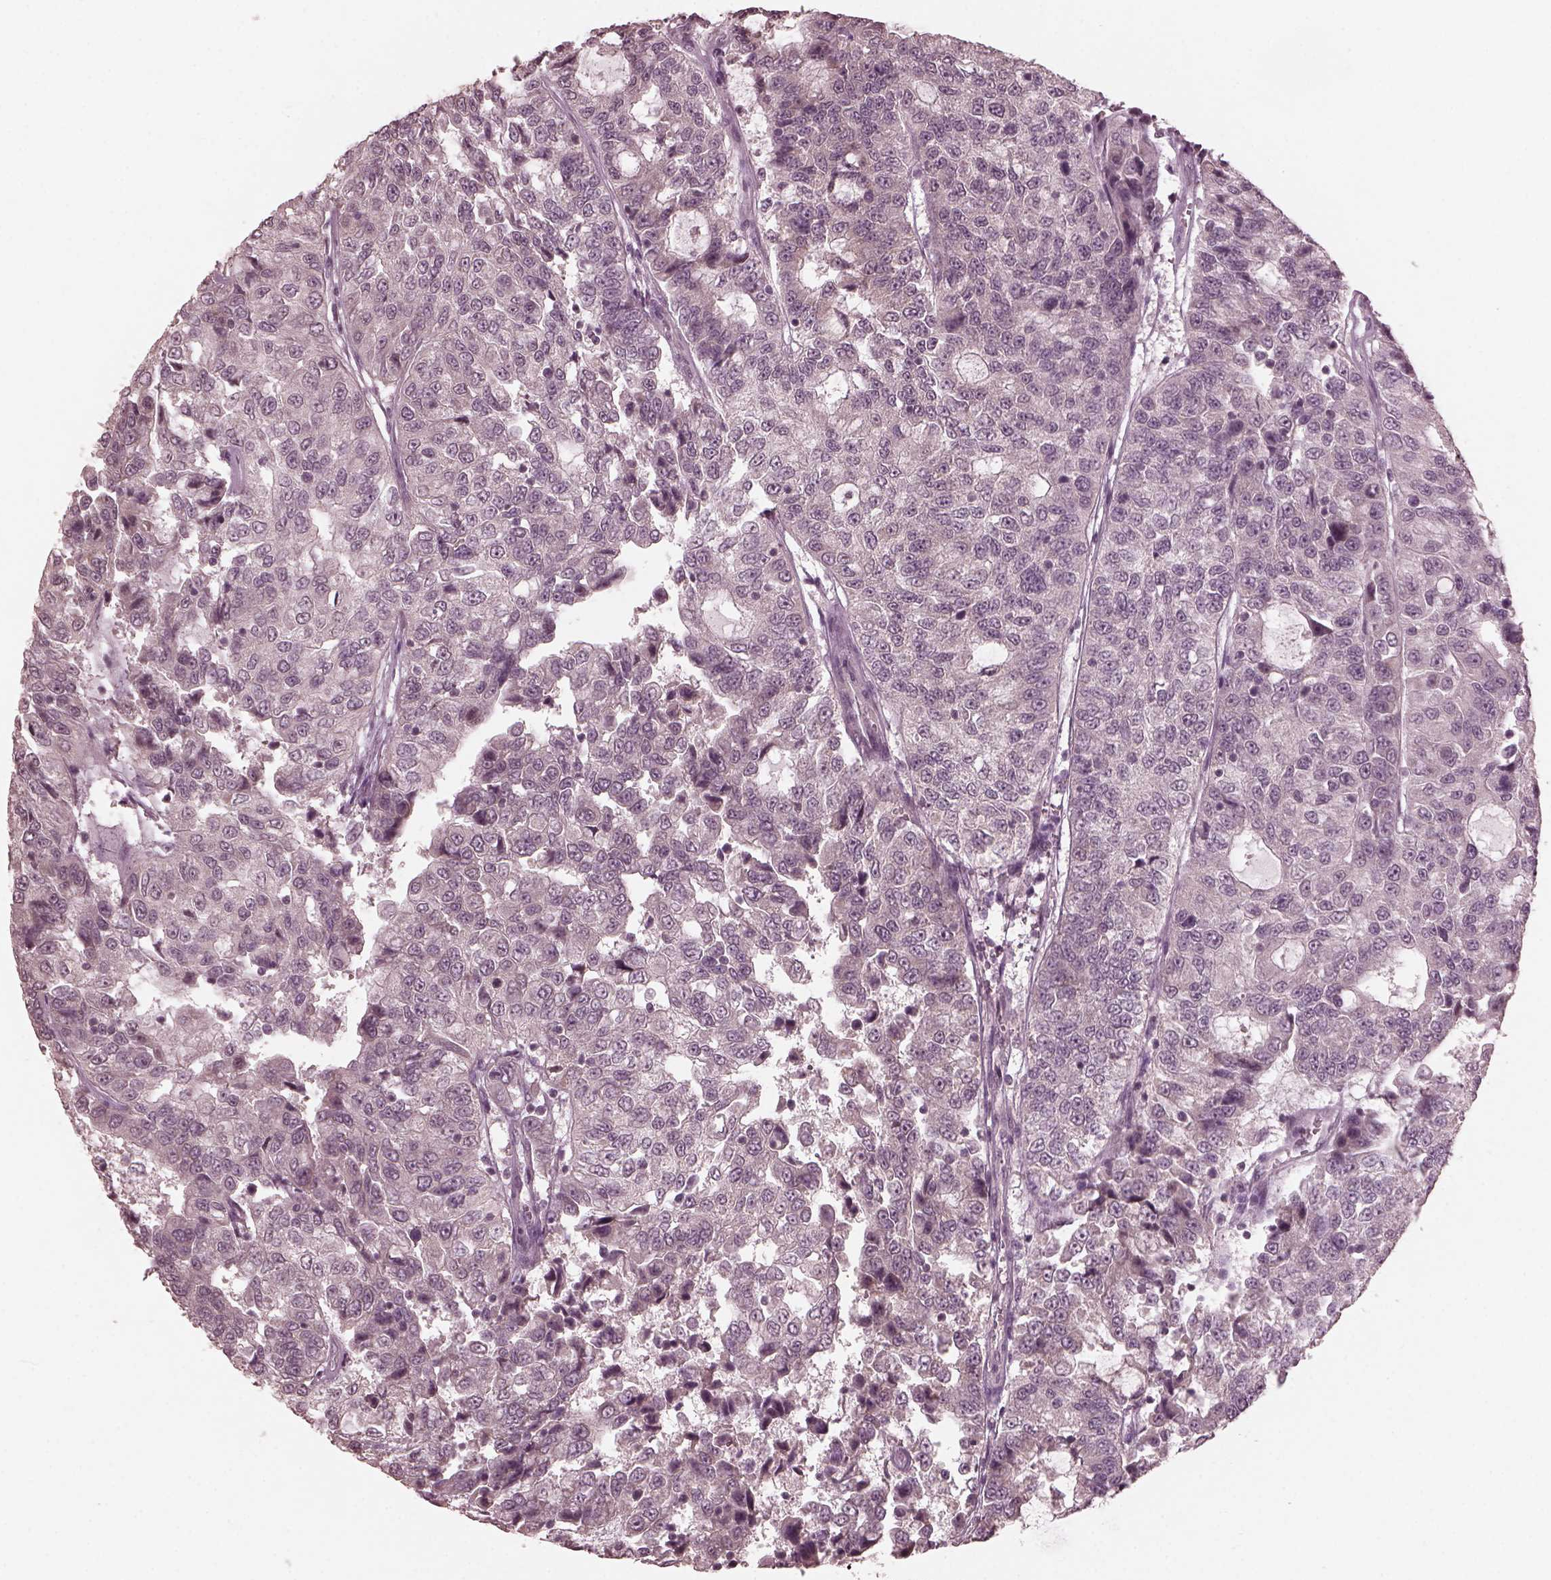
{"staining": {"intensity": "negative", "quantity": "none", "location": "none"}, "tissue": "urothelial cancer", "cell_type": "Tumor cells", "image_type": "cancer", "snomed": [{"axis": "morphology", "description": "Urothelial carcinoma, NOS"}, {"axis": "morphology", "description": "Urothelial carcinoma, High grade"}, {"axis": "topography", "description": "Urinary bladder"}], "caption": "IHC histopathology image of urothelial cancer stained for a protein (brown), which shows no staining in tumor cells. (DAB (3,3'-diaminobenzidine) IHC, high magnification).", "gene": "RGS7", "patient": {"sex": "female", "age": 73}}